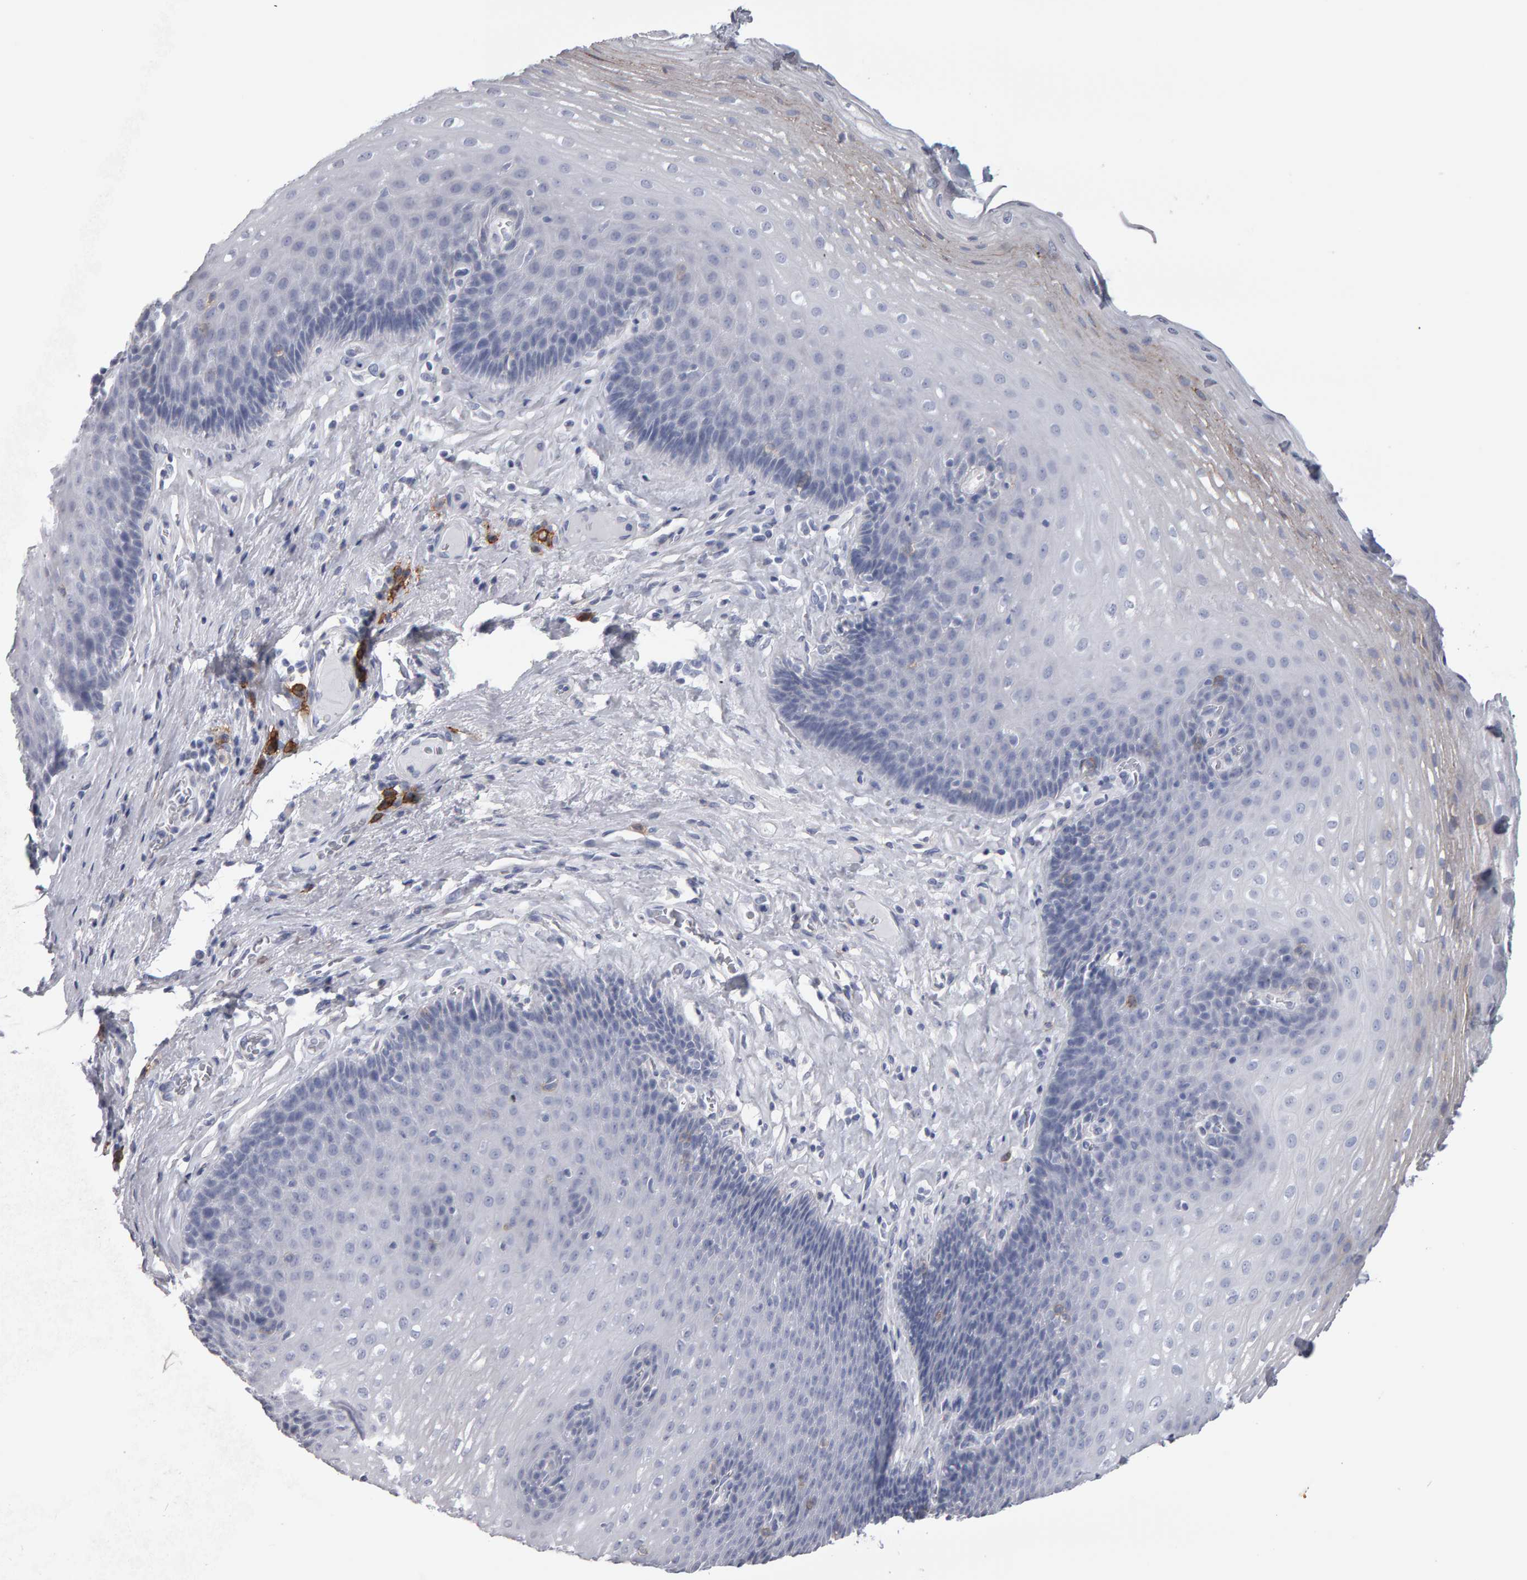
{"staining": {"intensity": "negative", "quantity": "none", "location": "none"}, "tissue": "esophagus", "cell_type": "Squamous epithelial cells", "image_type": "normal", "snomed": [{"axis": "morphology", "description": "Normal tissue, NOS"}, {"axis": "topography", "description": "Esophagus"}], "caption": "Immunohistochemistry photomicrograph of benign human esophagus stained for a protein (brown), which demonstrates no staining in squamous epithelial cells.", "gene": "CD38", "patient": {"sex": "female", "age": 66}}